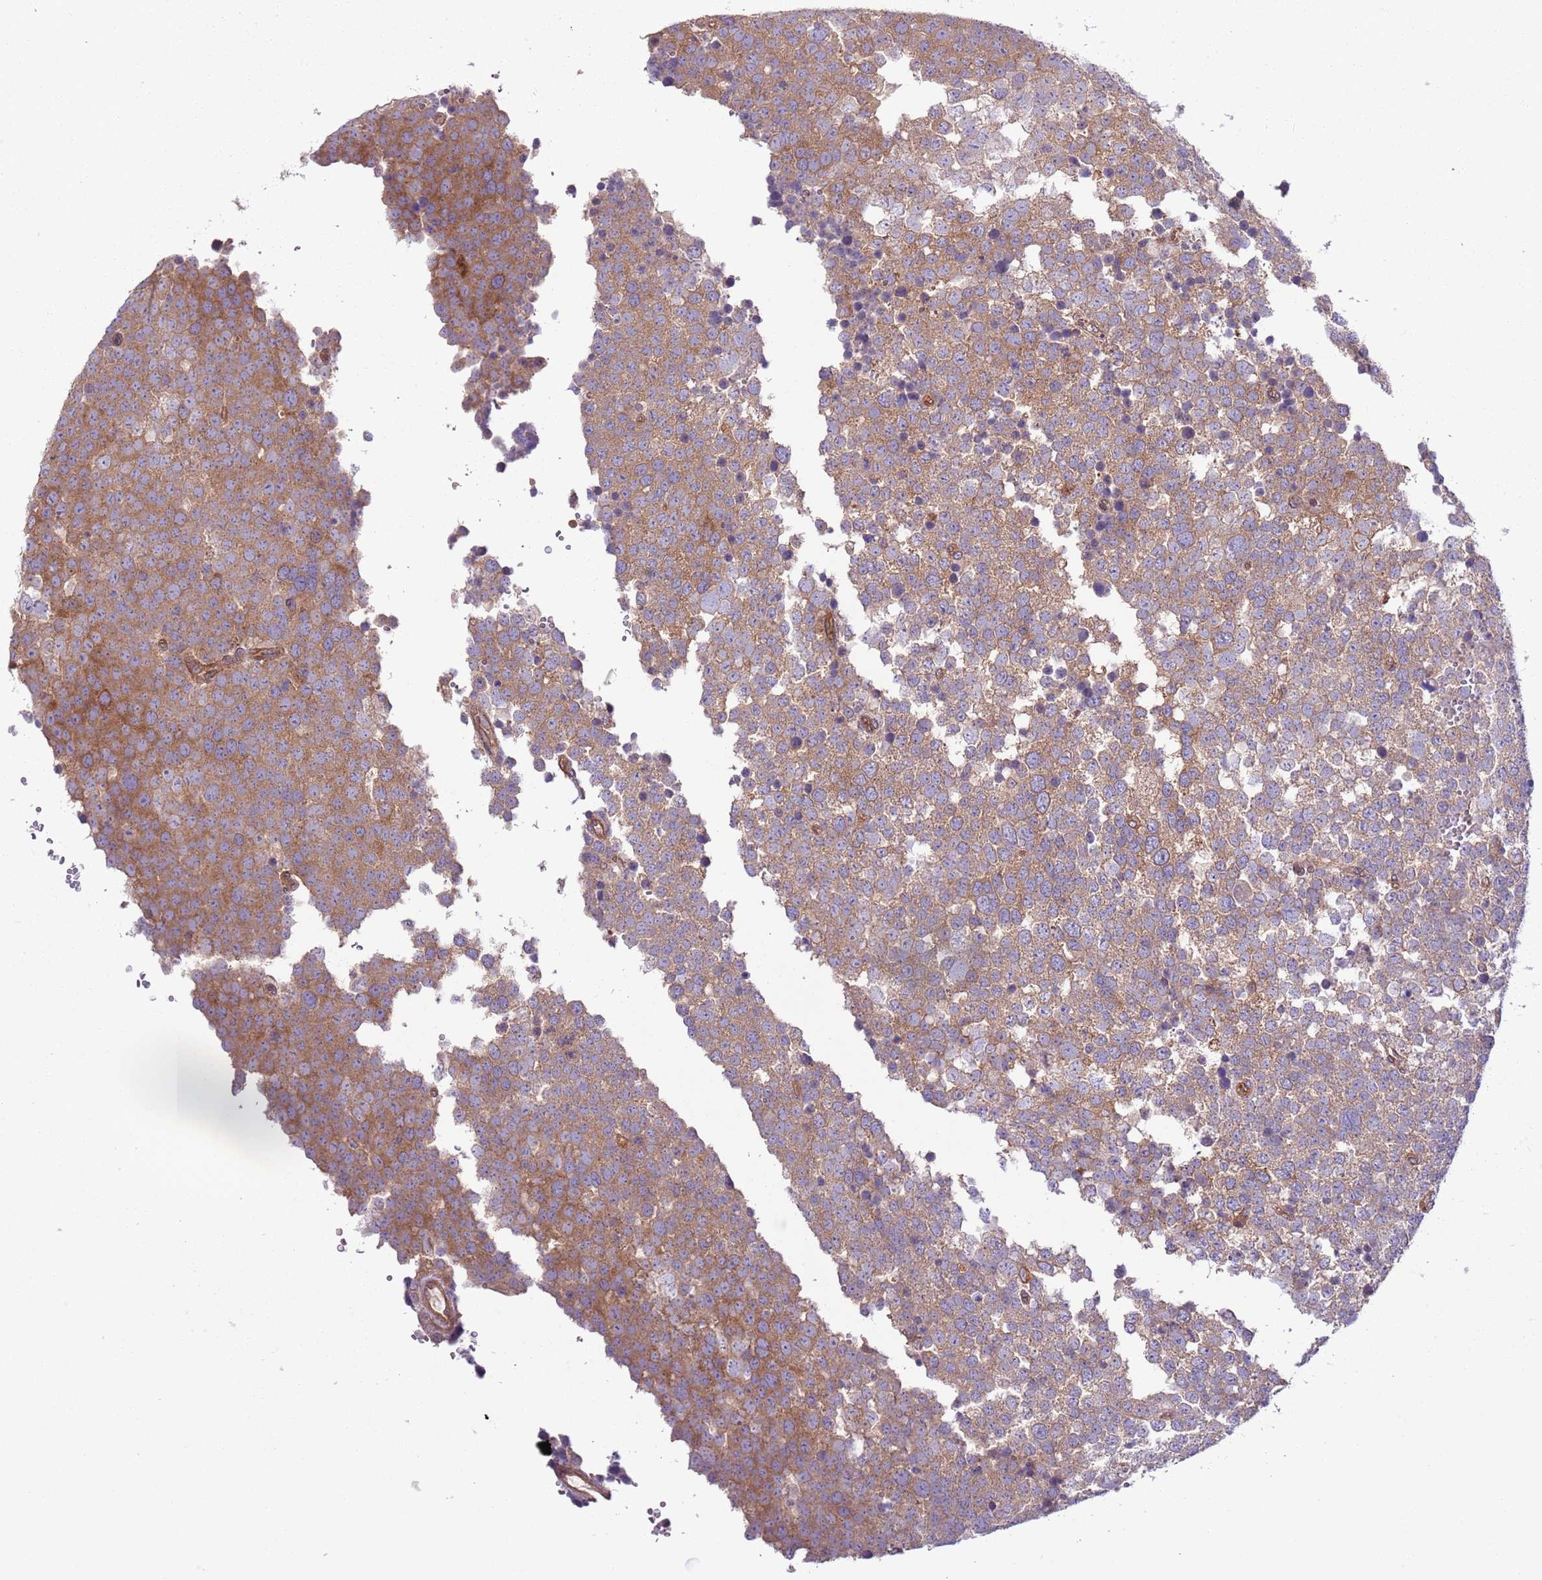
{"staining": {"intensity": "moderate", "quantity": ">75%", "location": "cytoplasmic/membranous"}, "tissue": "testis cancer", "cell_type": "Tumor cells", "image_type": "cancer", "snomed": [{"axis": "morphology", "description": "Seminoma, NOS"}, {"axis": "topography", "description": "Testis"}], "caption": "Protein expression analysis of human testis cancer (seminoma) reveals moderate cytoplasmic/membranous expression in approximately >75% of tumor cells.", "gene": "LPIN2", "patient": {"sex": "male", "age": 71}}